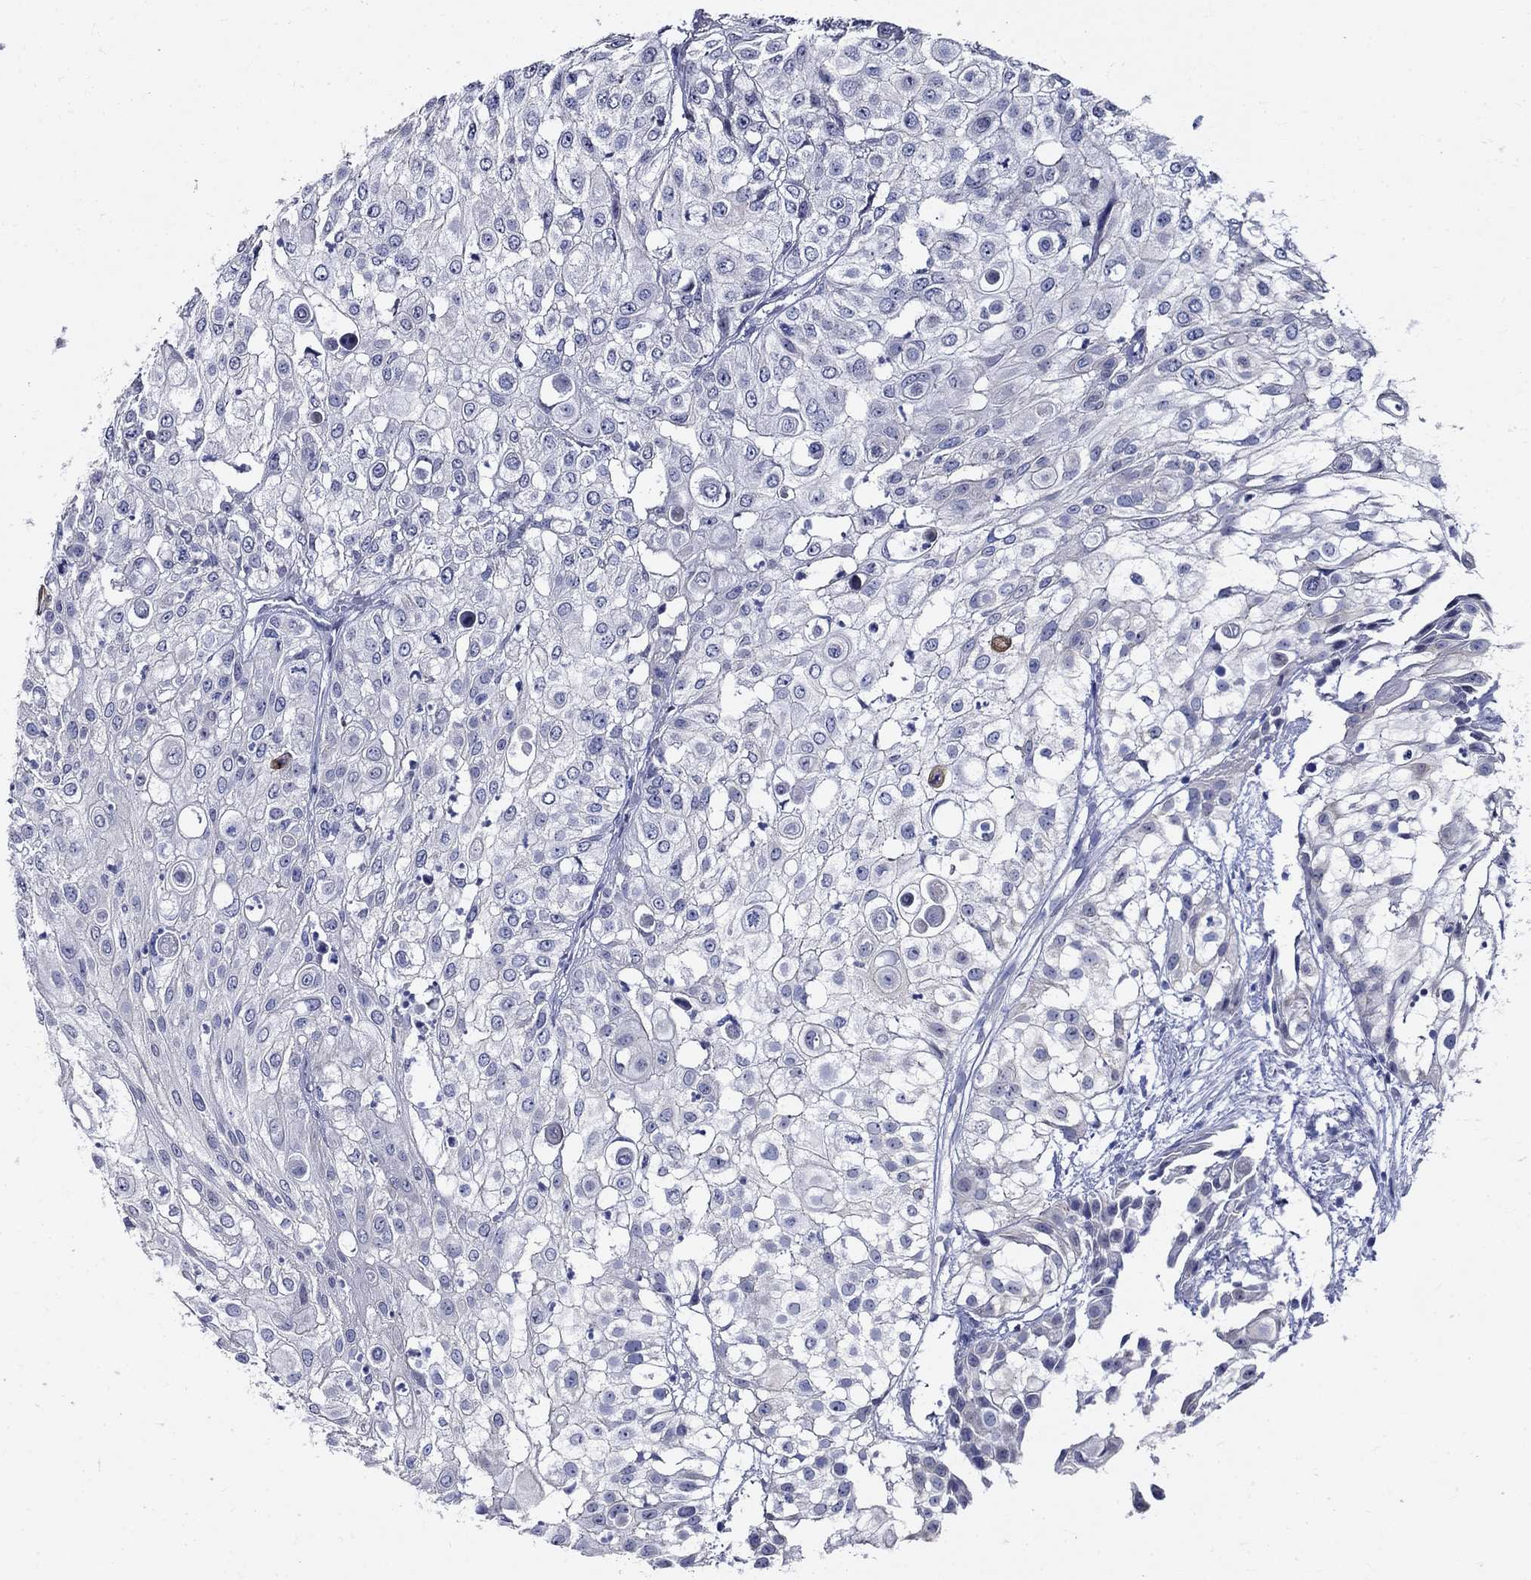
{"staining": {"intensity": "negative", "quantity": "none", "location": "none"}, "tissue": "urothelial cancer", "cell_type": "Tumor cells", "image_type": "cancer", "snomed": [{"axis": "morphology", "description": "Urothelial carcinoma, High grade"}, {"axis": "topography", "description": "Urinary bladder"}], "caption": "The immunohistochemistry histopathology image has no significant expression in tumor cells of high-grade urothelial carcinoma tissue.", "gene": "GUCA1A", "patient": {"sex": "female", "age": 79}}